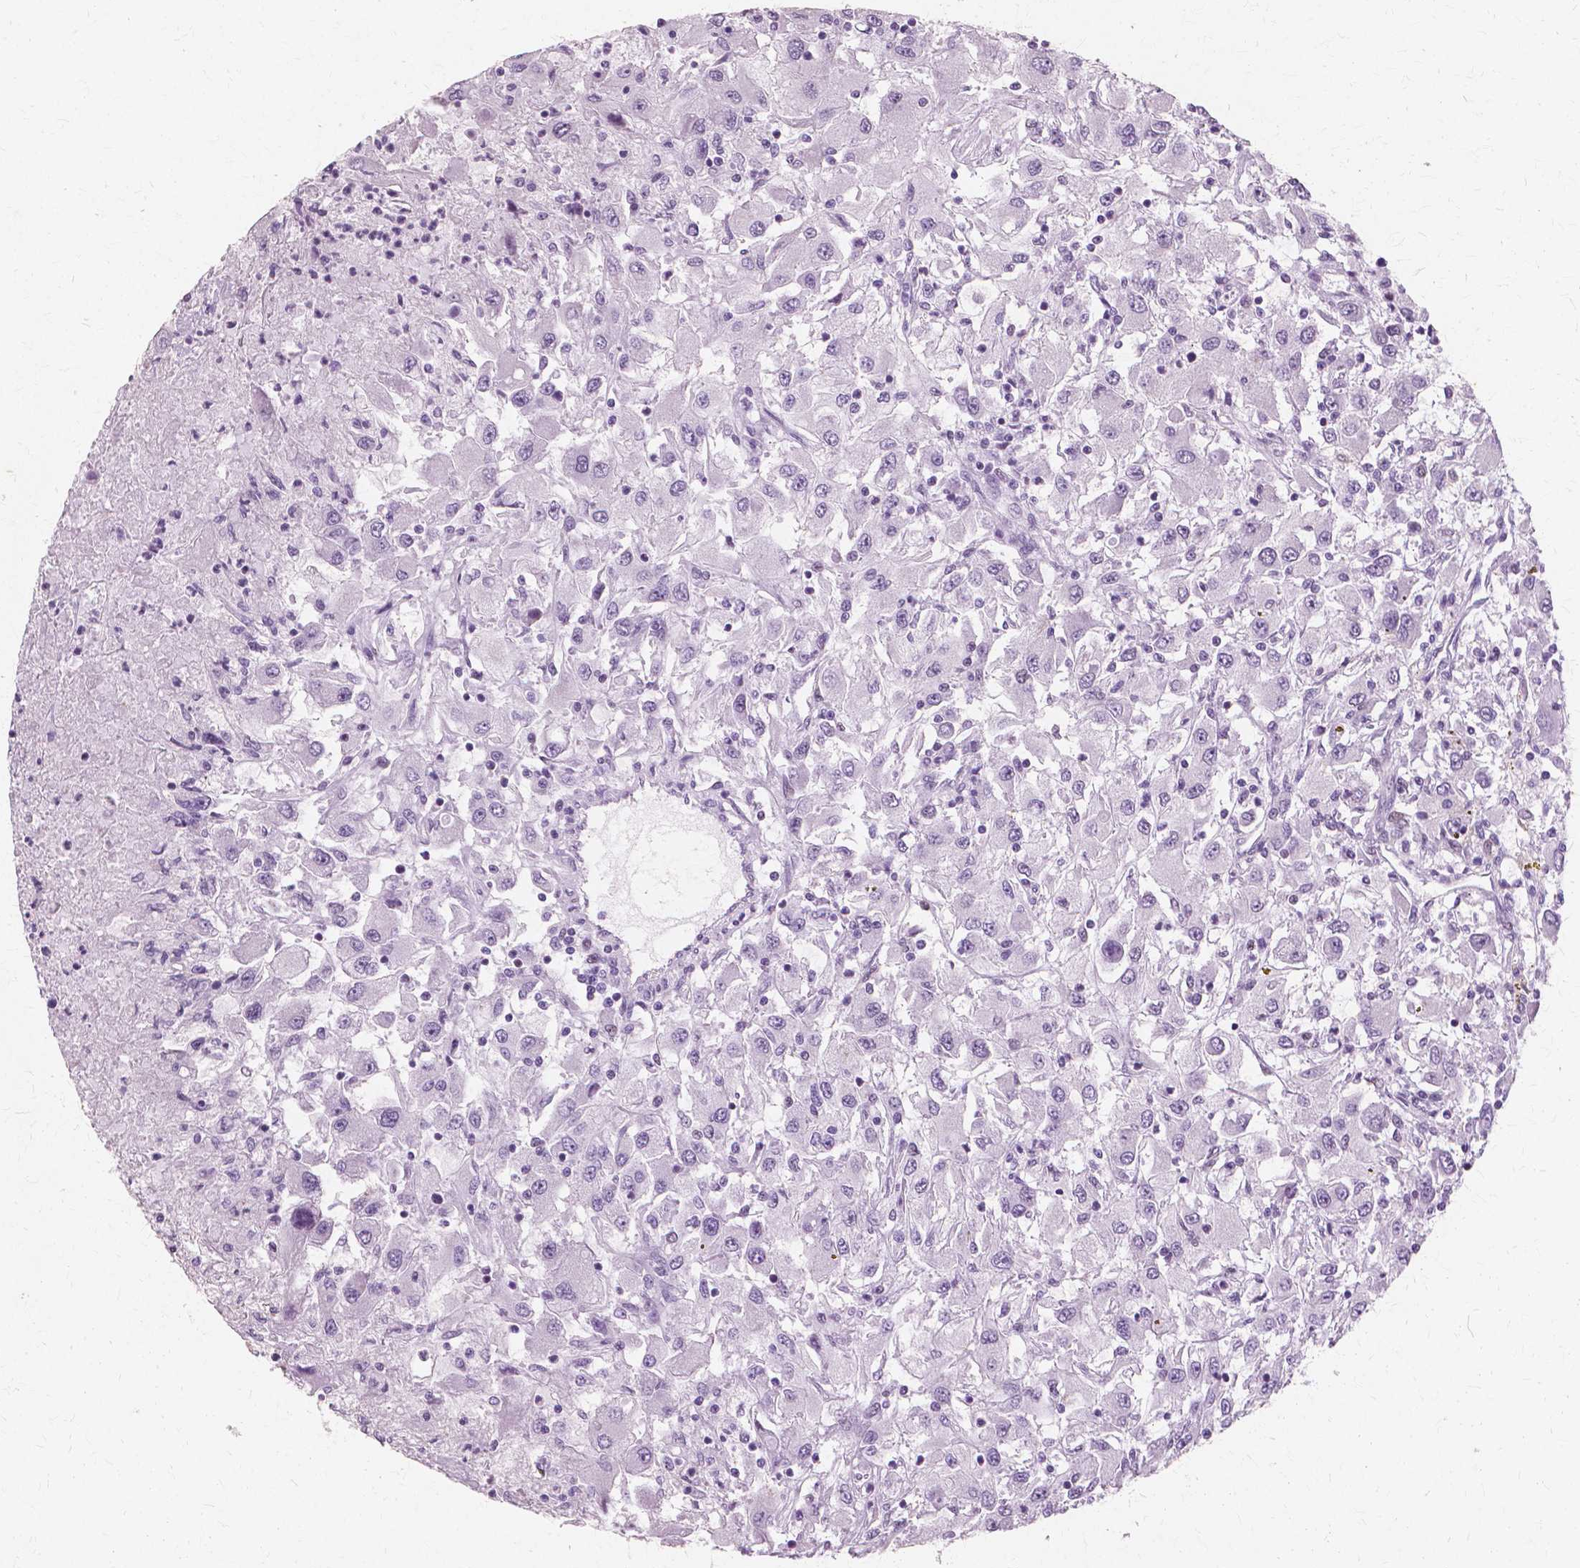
{"staining": {"intensity": "negative", "quantity": "none", "location": "none"}, "tissue": "renal cancer", "cell_type": "Tumor cells", "image_type": "cancer", "snomed": [{"axis": "morphology", "description": "Adenocarcinoma, NOS"}, {"axis": "topography", "description": "Kidney"}], "caption": "Immunohistochemical staining of renal adenocarcinoma reveals no significant staining in tumor cells. (Stains: DAB immunohistochemistry with hematoxylin counter stain, Microscopy: brightfield microscopy at high magnification).", "gene": "SFTPD", "patient": {"sex": "female", "age": 67}}